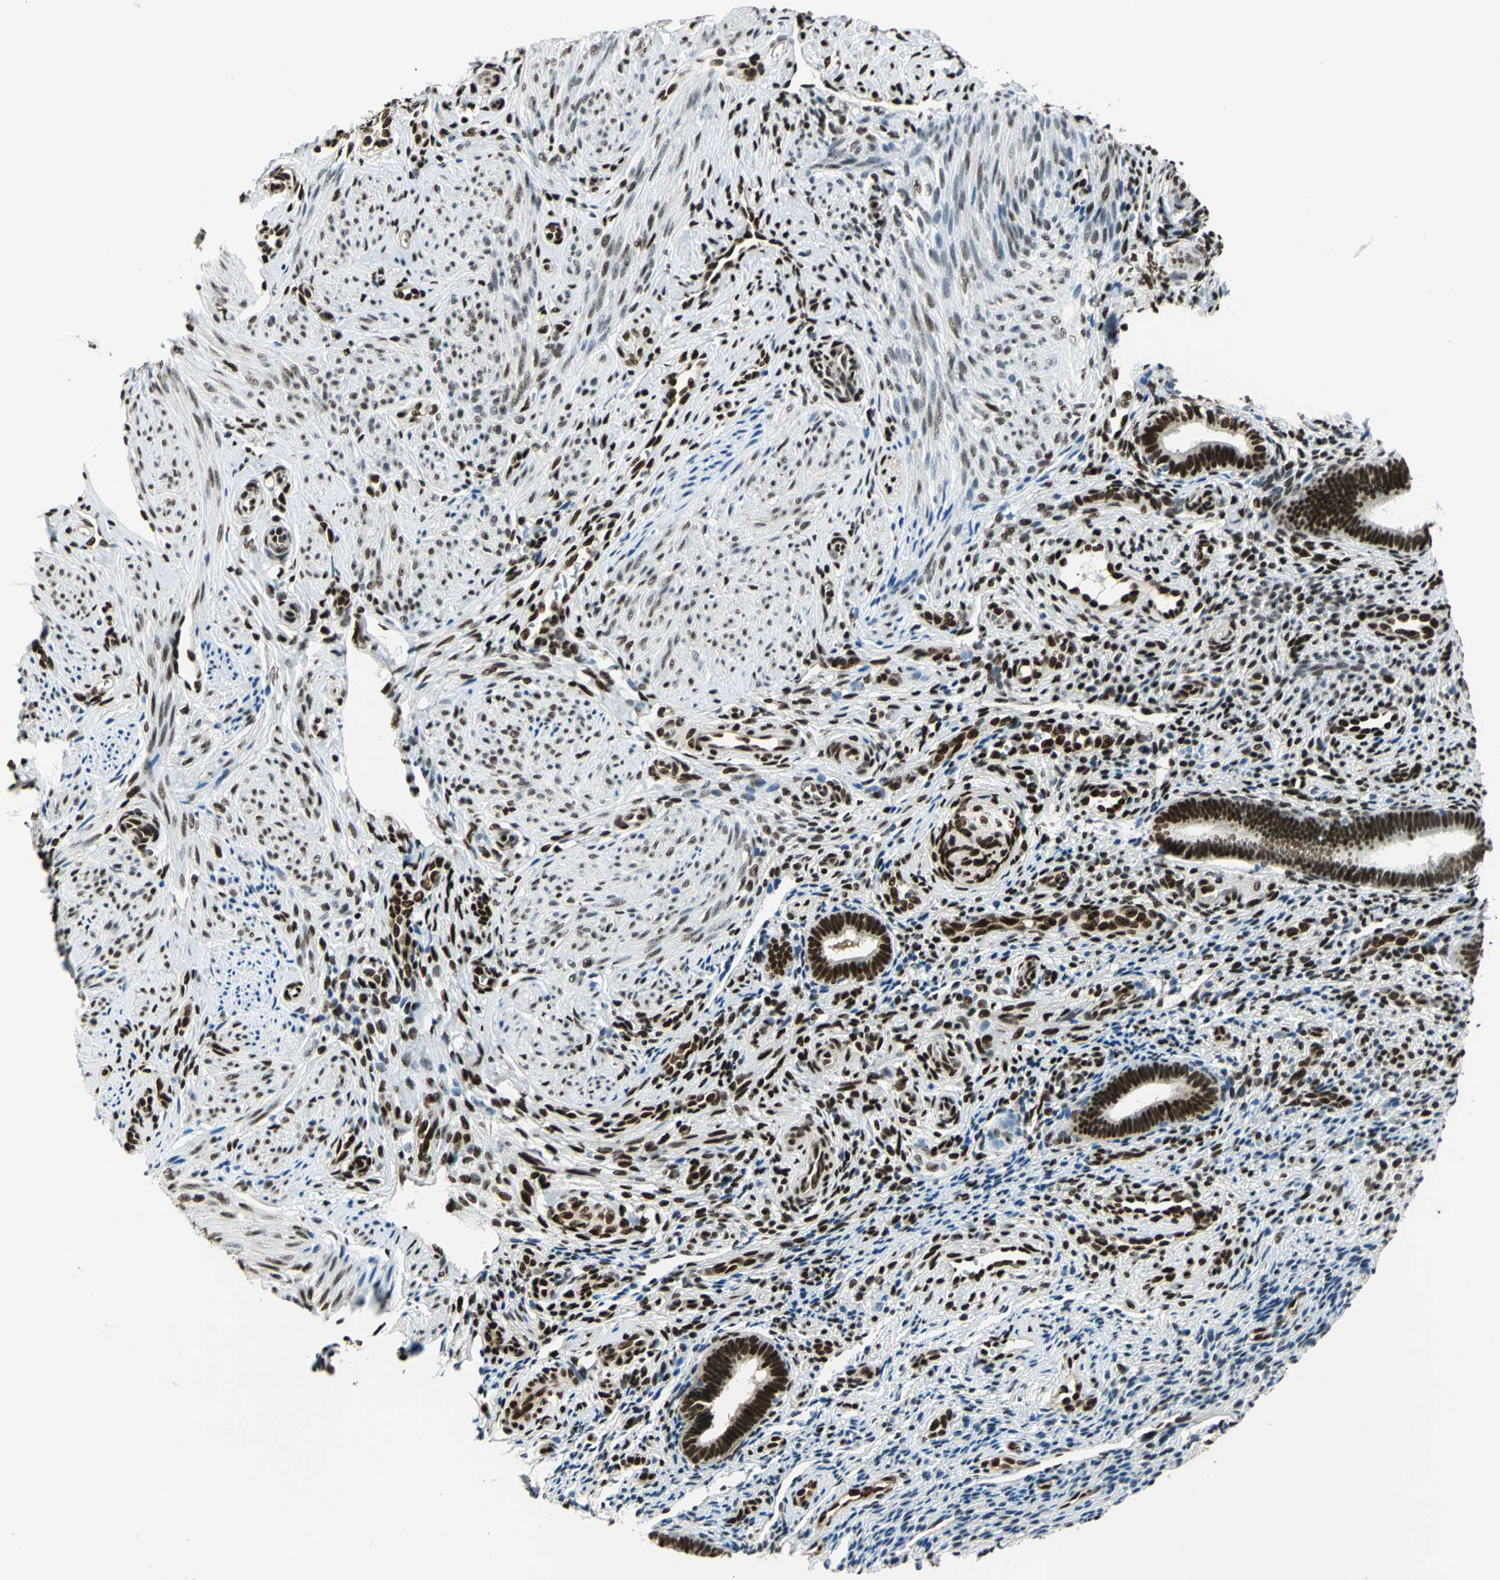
{"staining": {"intensity": "strong", "quantity": ">75%", "location": "nuclear"}, "tissue": "endometrium", "cell_type": "Cells in endometrial stroma", "image_type": "normal", "snomed": [{"axis": "morphology", "description": "Normal tissue, NOS"}, {"axis": "topography", "description": "Endometrium"}], "caption": "Human endometrium stained with a brown dye exhibits strong nuclear positive expression in approximately >75% of cells in endometrial stroma.", "gene": "NFIA", "patient": {"sex": "female", "age": 27}}